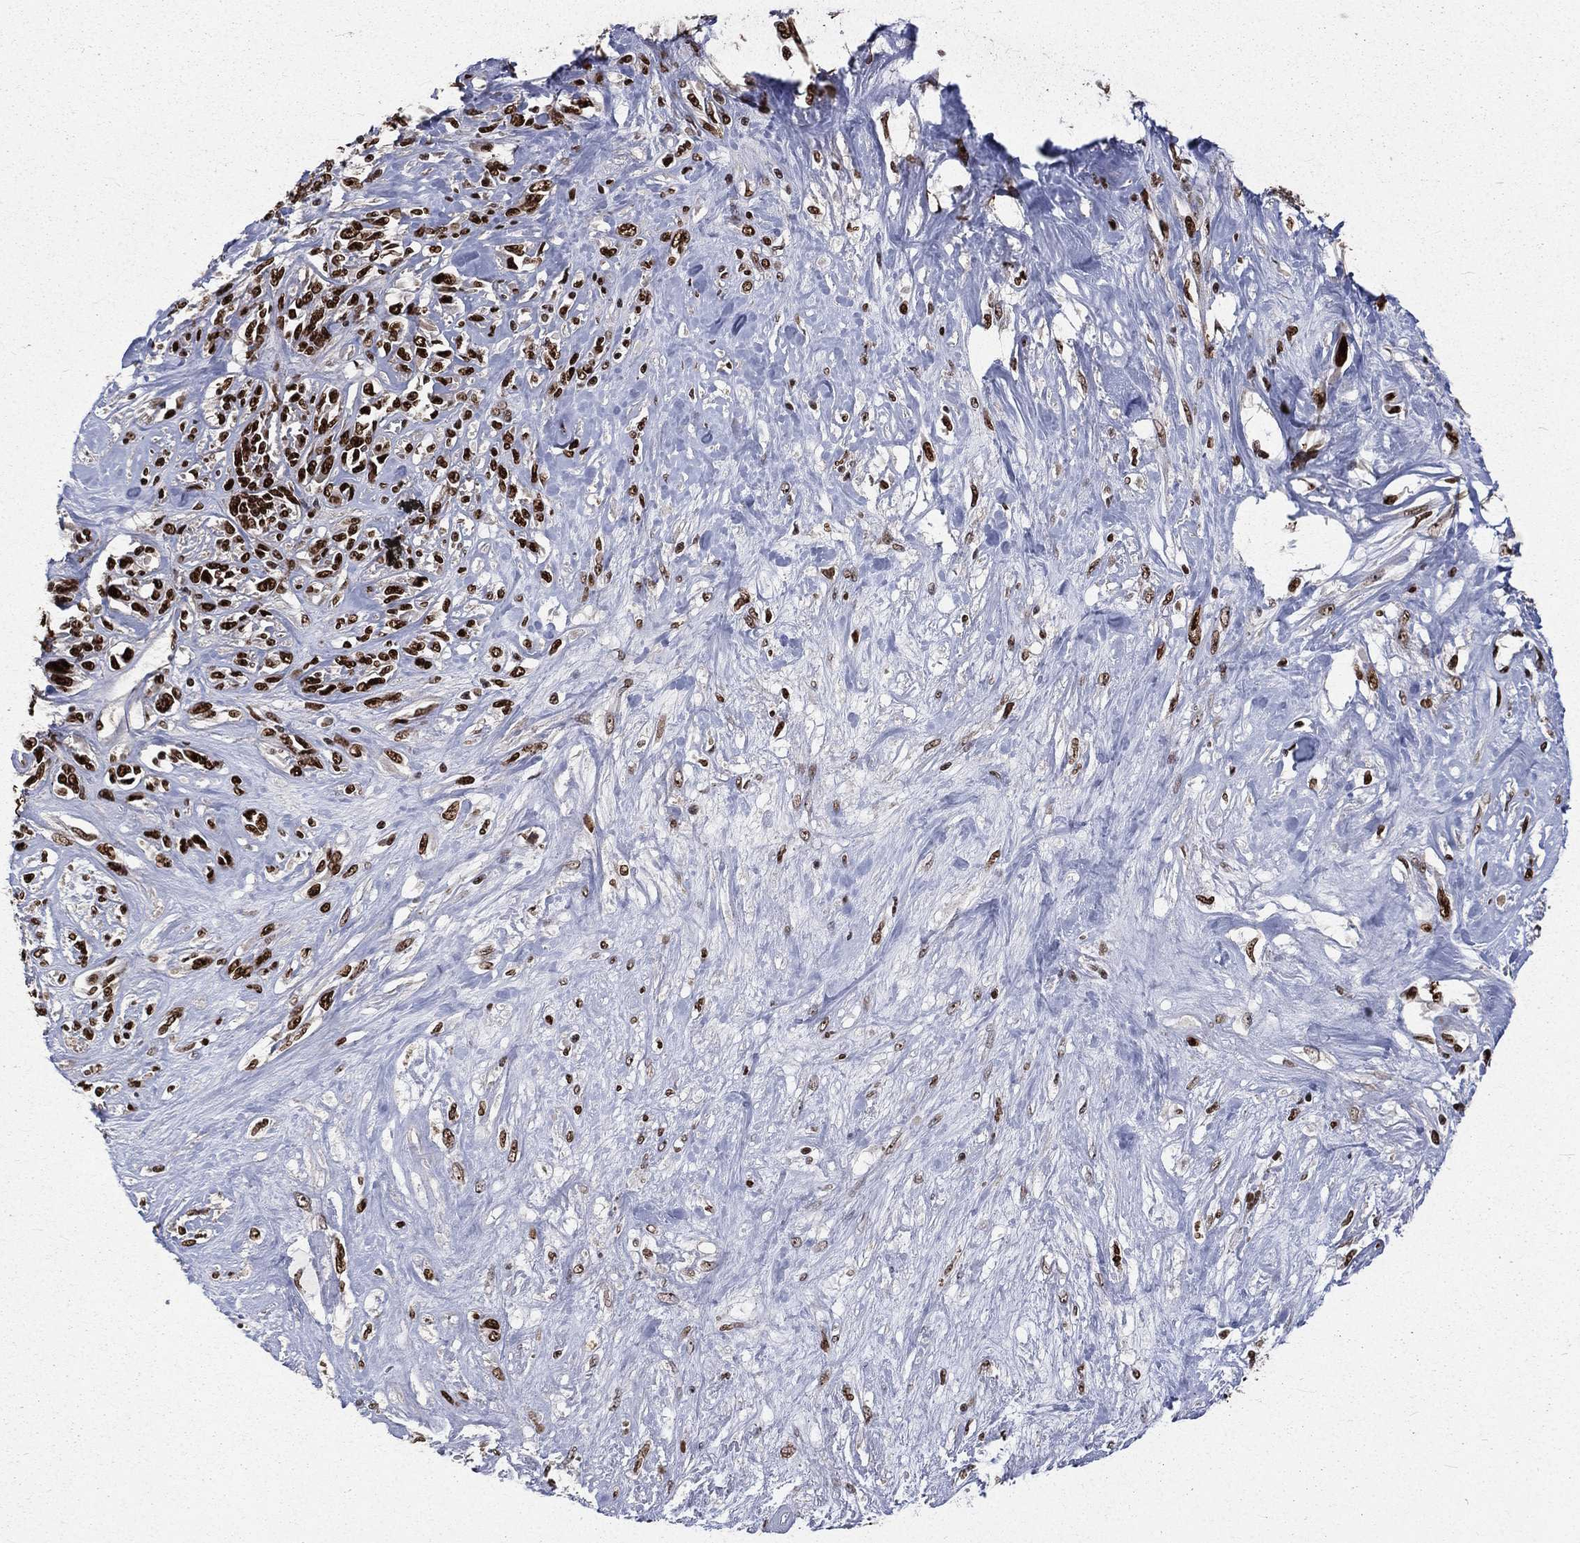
{"staining": {"intensity": "strong", "quantity": ">75%", "location": "nuclear"}, "tissue": "melanoma", "cell_type": "Tumor cells", "image_type": "cancer", "snomed": [{"axis": "morphology", "description": "Malignant melanoma, NOS"}, {"axis": "topography", "description": "Skin"}], "caption": "Melanoma stained with a protein marker shows strong staining in tumor cells.", "gene": "POLB", "patient": {"sex": "female", "age": 91}}